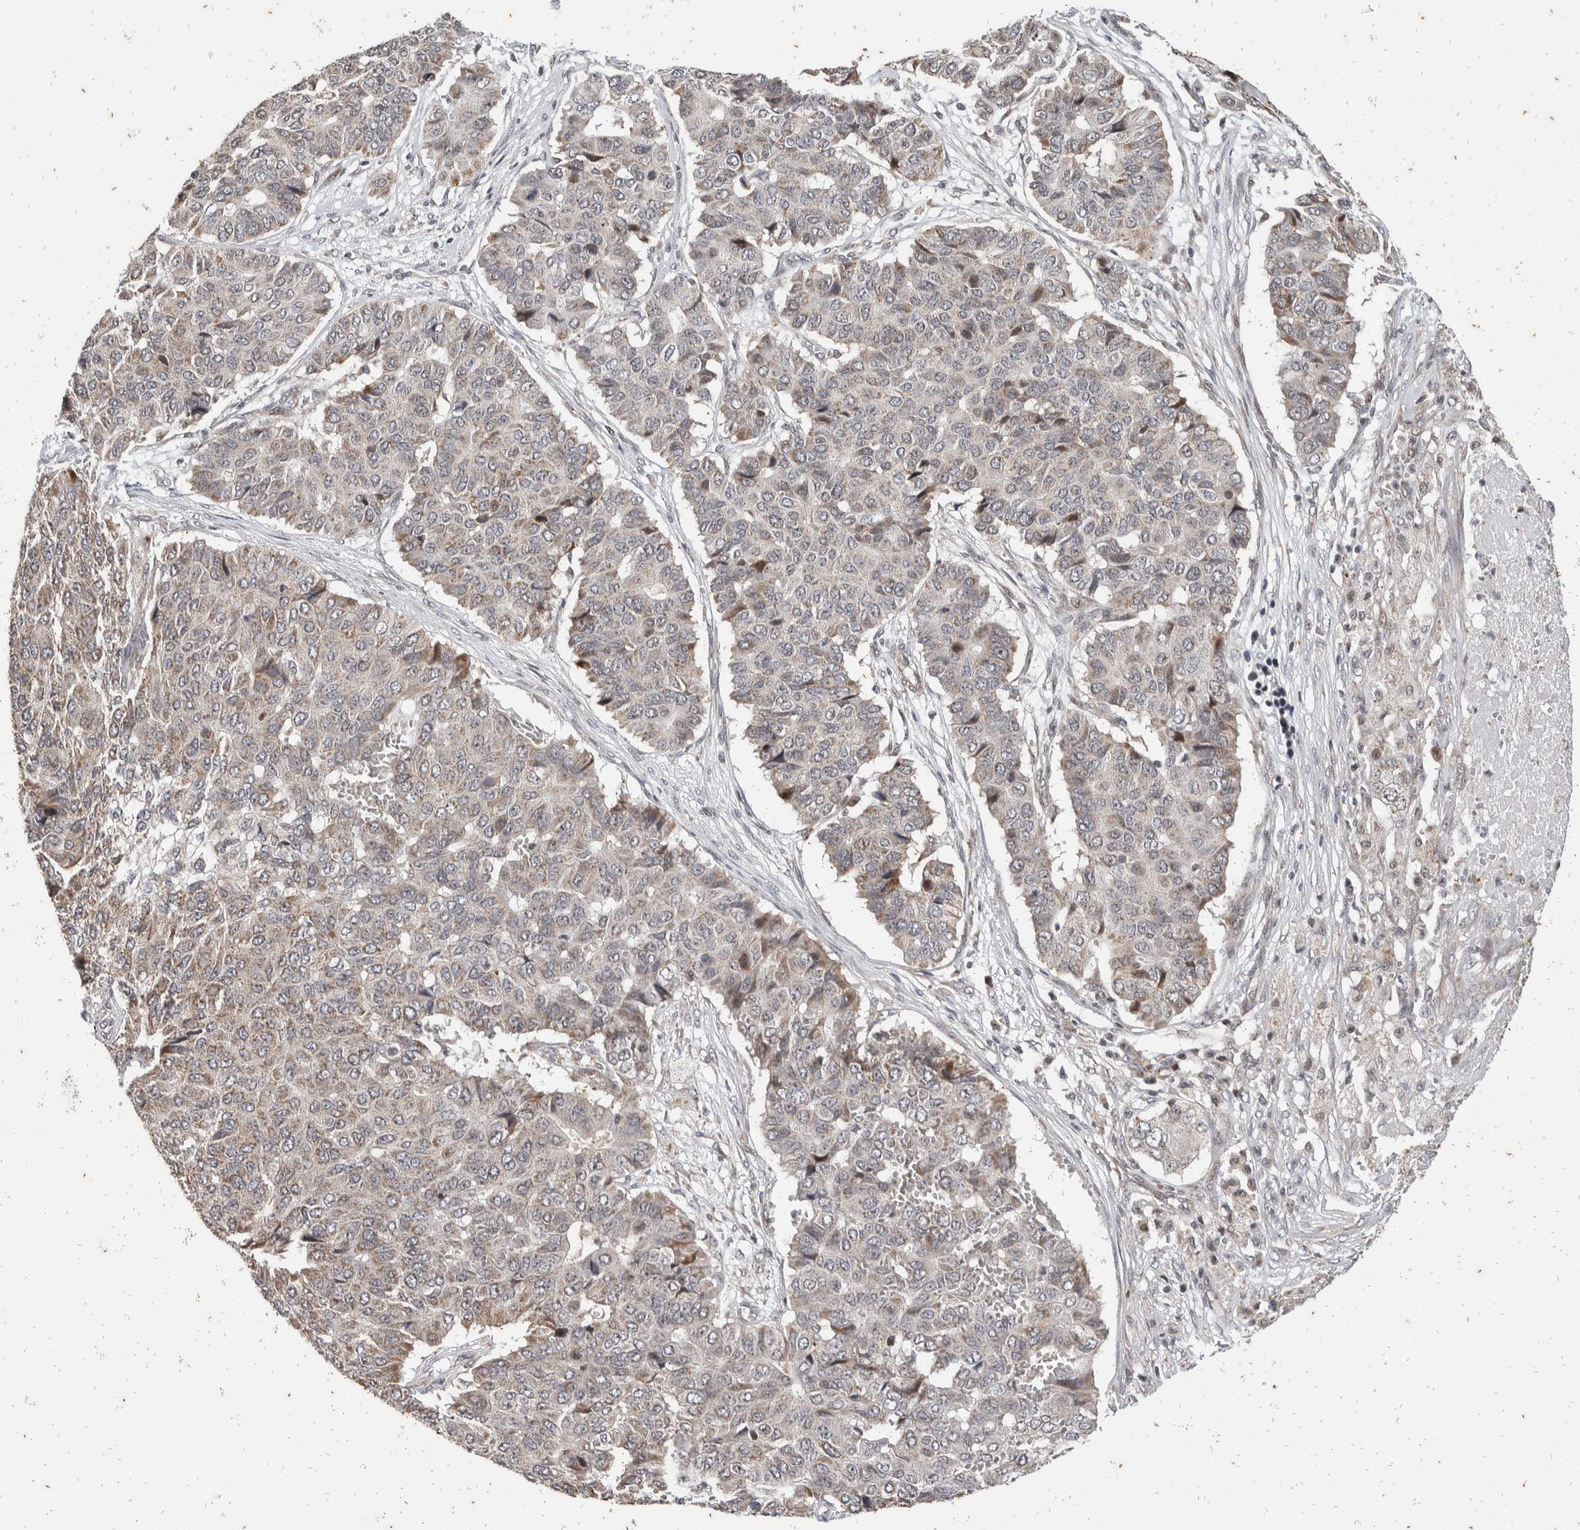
{"staining": {"intensity": "weak", "quantity": "<25%", "location": "nuclear"}, "tissue": "pancreatic cancer", "cell_type": "Tumor cells", "image_type": "cancer", "snomed": [{"axis": "morphology", "description": "Adenocarcinoma, NOS"}, {"axis": "topography", "description": "Pancreas"}], "caption": "Photomicrograph shows no protein positivity in tumor cells of pancreatic cancer (adenocarcinoma) tissue.", "gene": "ATXN7L1", "patient": {"sex": "male", "age": 50}}